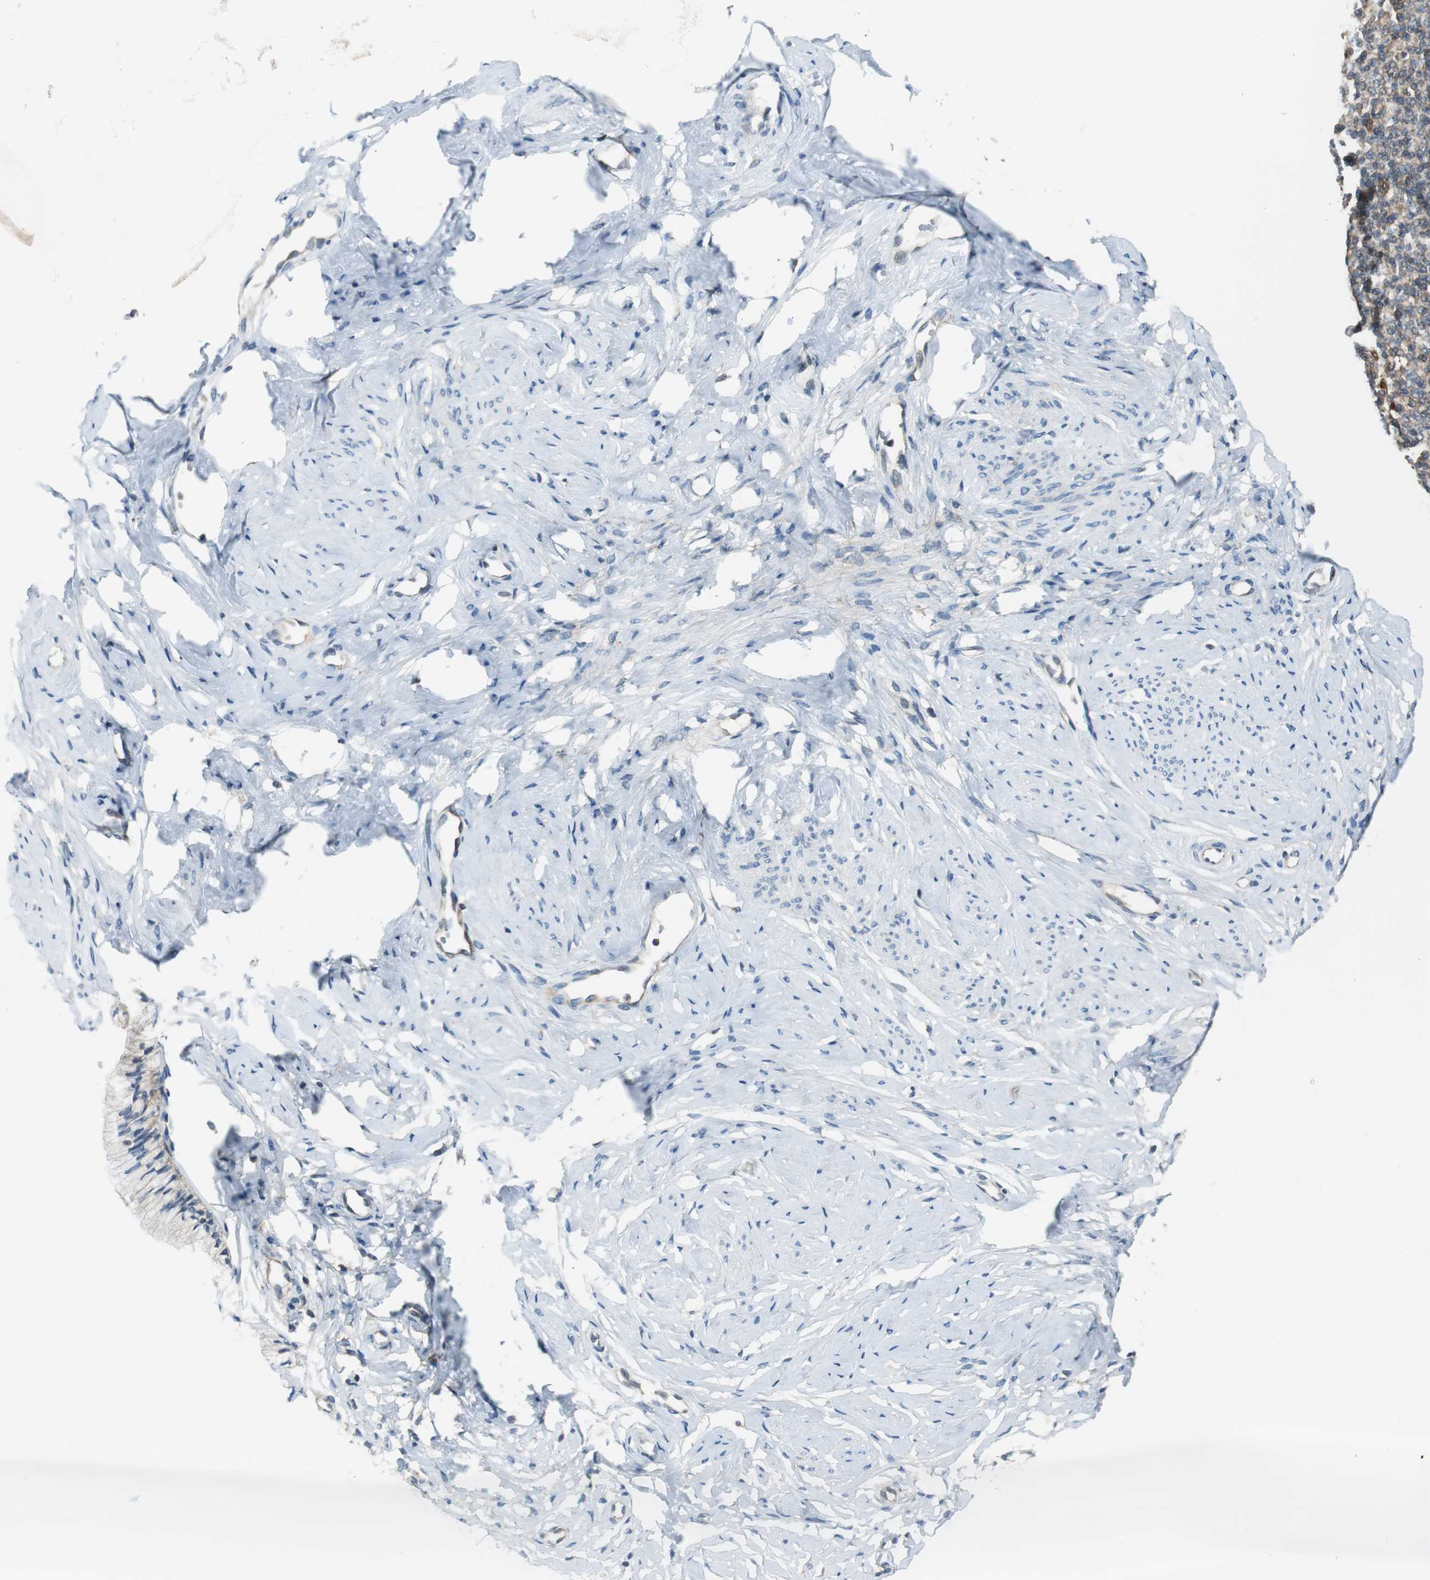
{"staining": {"intensity": "weak", "quantity": "<25%", "location": "cytoplasmic/membranous"}, "tissue": "cervix", "cell_type": "Glandular cells", "image_type": "normal", "snomed": [{"axis": "morphology", "description": "Normal tissue, NOS"}, {"axis": "topography", "description": "Cervix"}], "caption": "Micrograph shows no significant protein expression in glandular cells of benign cervix. (DAB immunohistochemistry visualized using brightfield microscopy, high magnification).", "gene": "NCK1", "patient": {"sex": "female", "age": 46}}